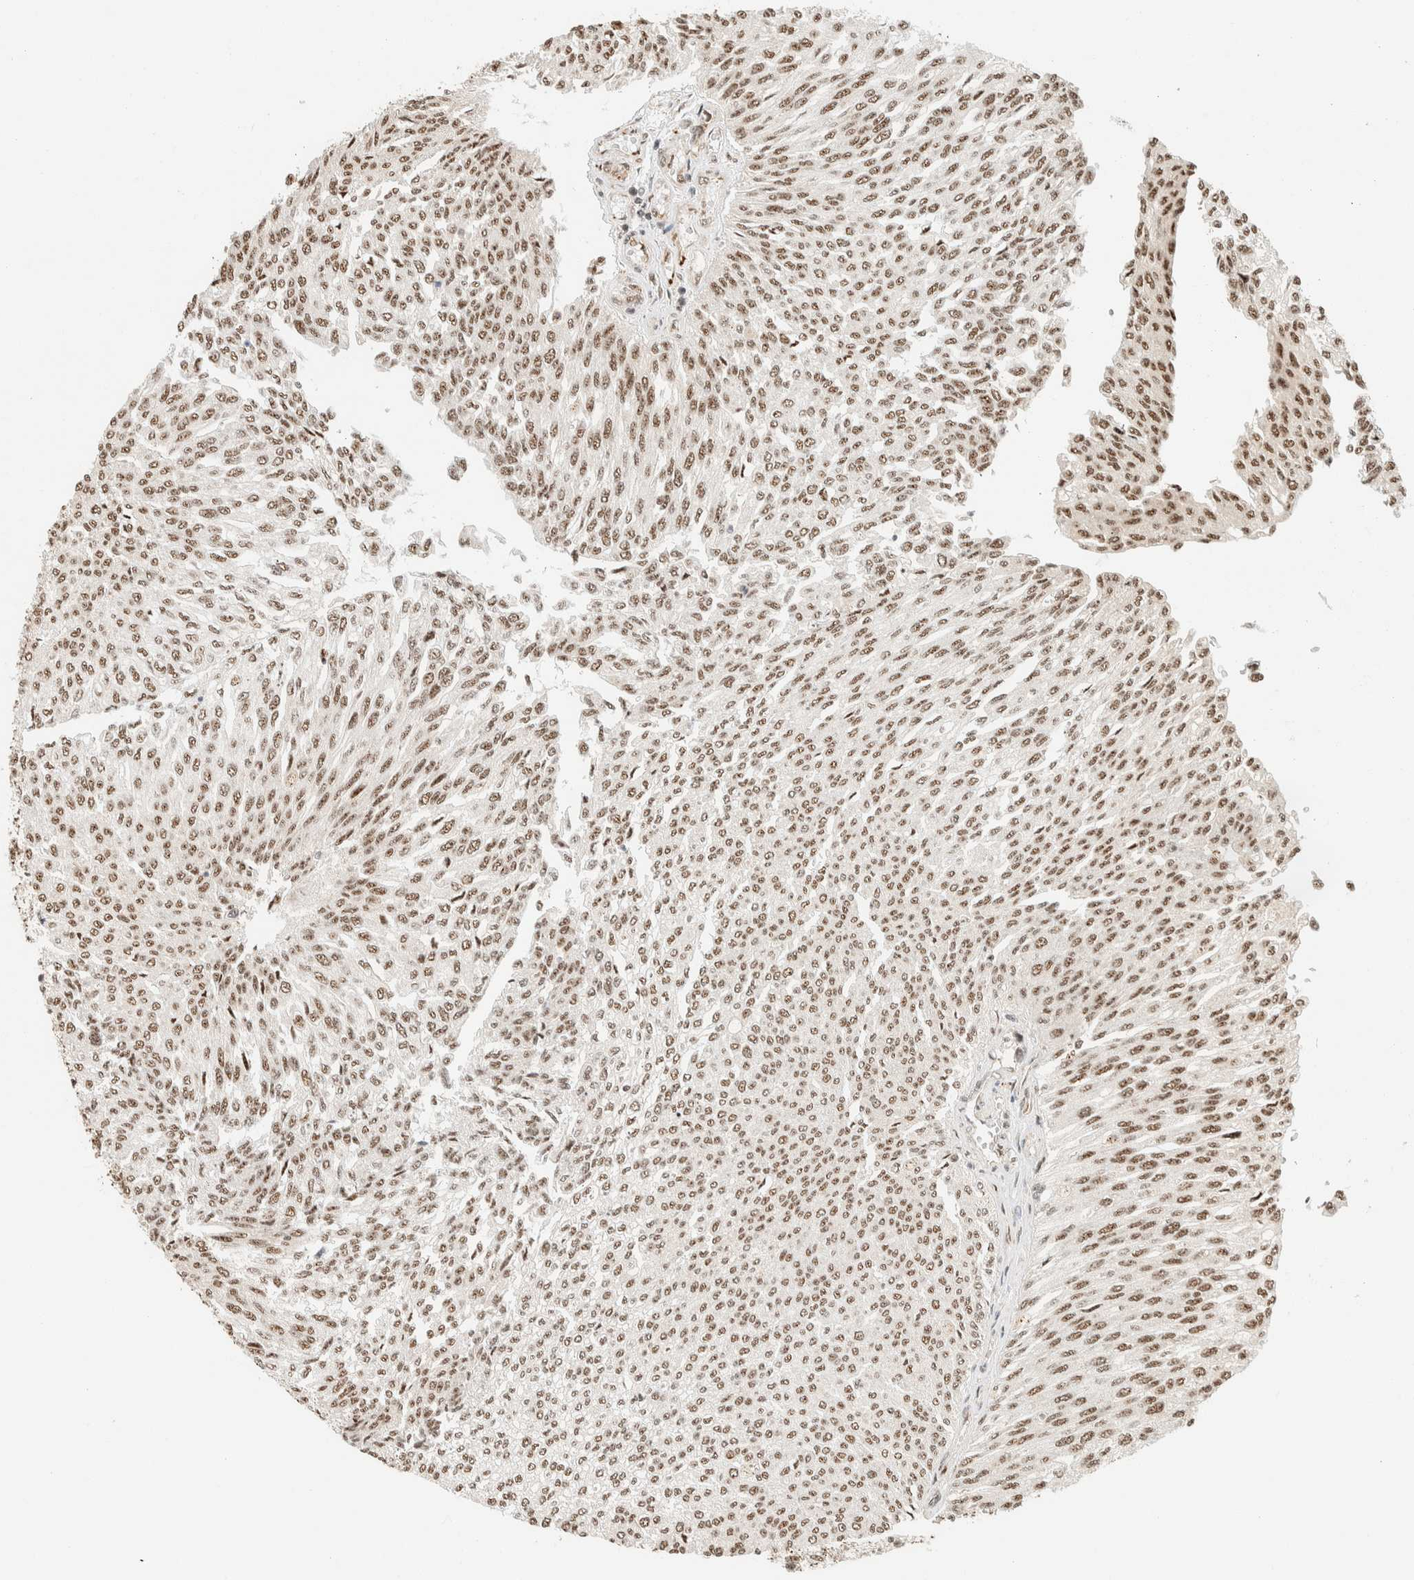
{"staining": {"intensity": "moderate", "quantity": ">75%", "location": "nuclear"}, "tissue": "urothelial cancer", "cell_type": "Tumor cells", "image_type": "cancer", "snomed": [{"axis": "morphology", "description": "Urothelial carcinoma, Low grade"}, {"axis": "topography", "description": "Urinary bladder"}], "caption": "A high-resolution histopathology image shows IHC staining of urothelial cancer, which reveals moderate nuclear positivity in about >75% of tumor cells. The staining is performed using DAB (3,3'-diaminobenzidine) brown chromogen to label protein expression. The nuclei are counter-stained blue using hematoxylin.", "gene": "SIK1", "patient": {"sex": "female", "age": 79}}